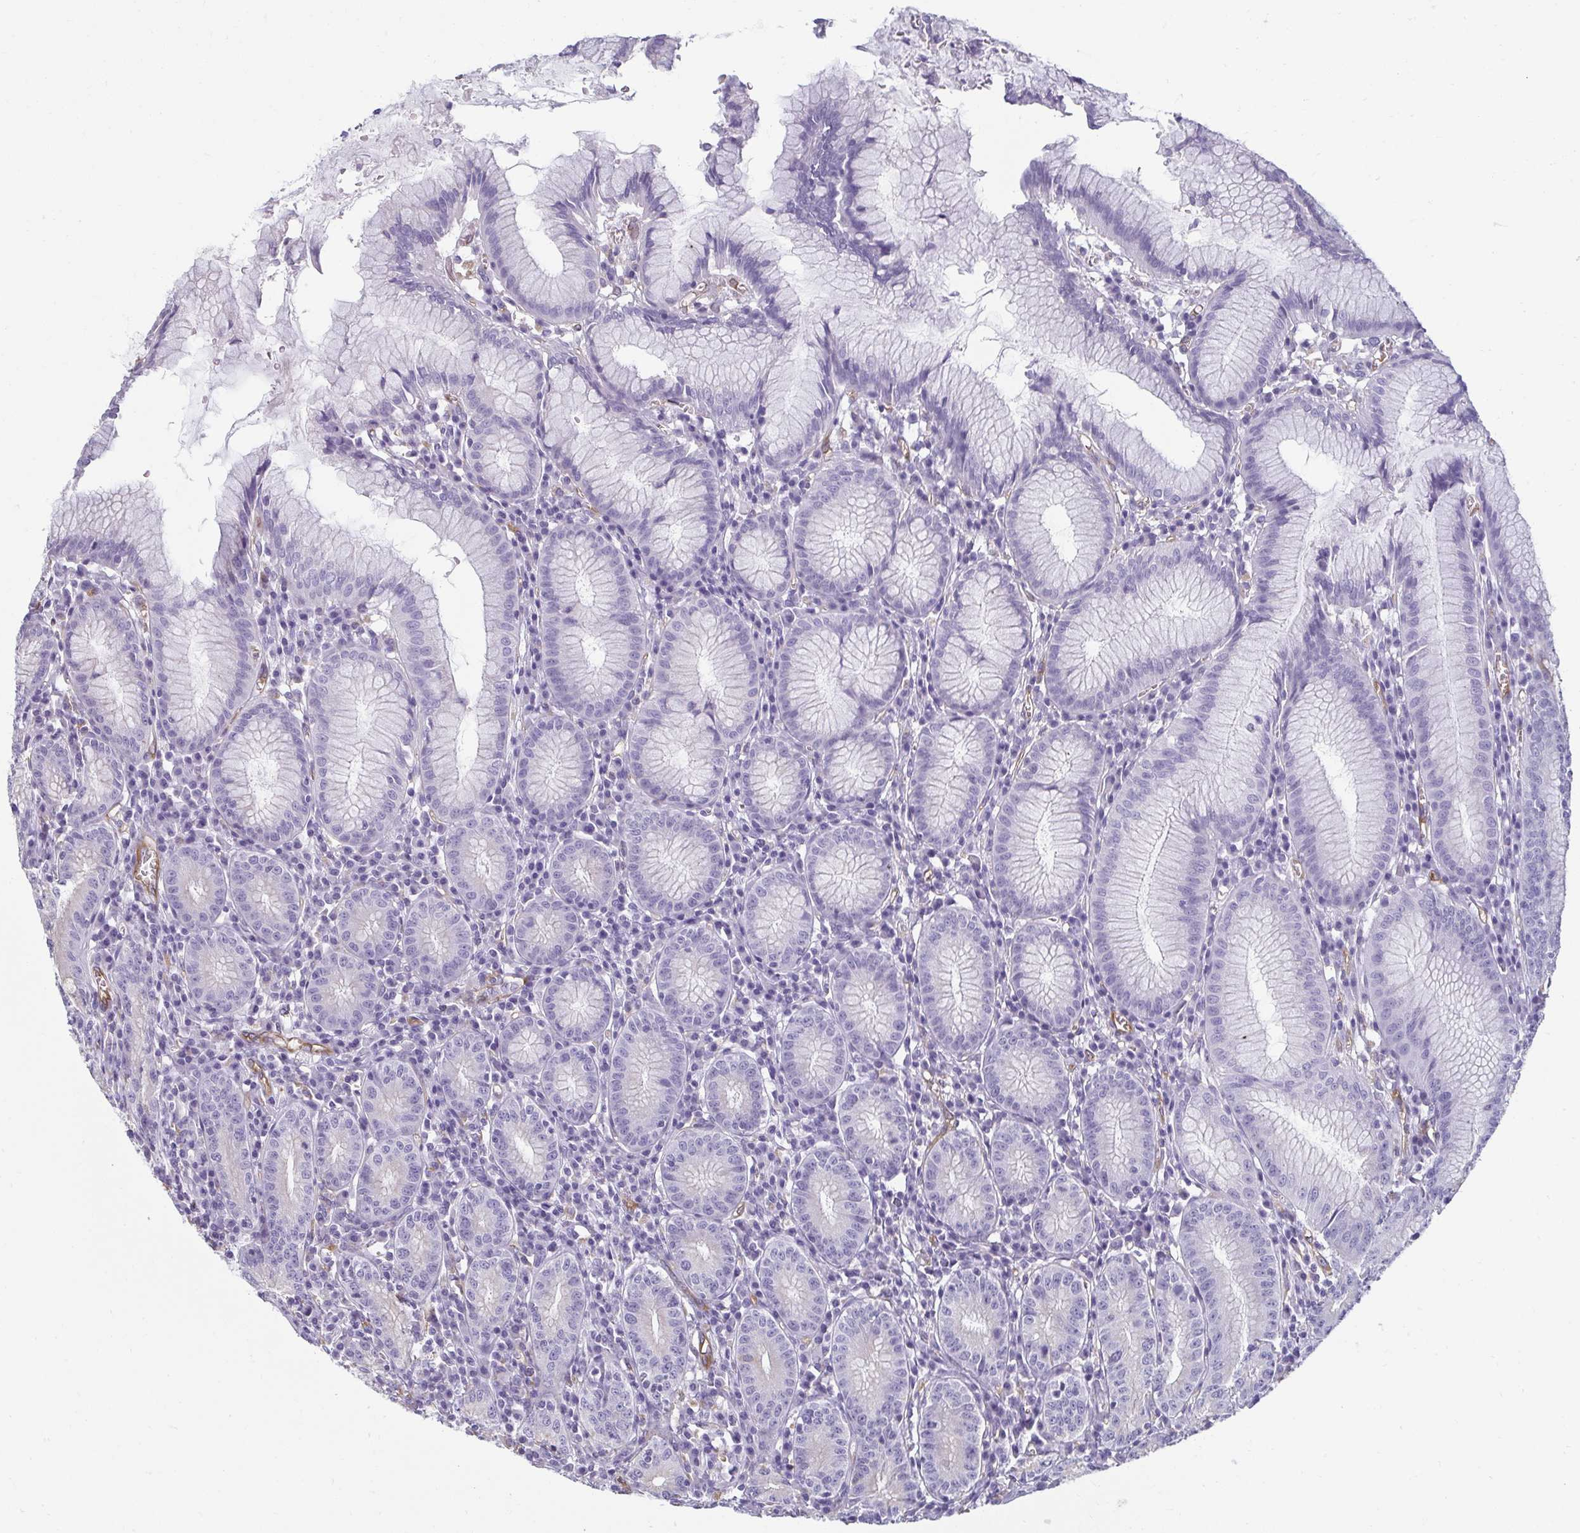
{"staining": {"intensity": "weak", "quantity": "<25%", "location": "cytoplasmic/membranous"}, "tissue": "stomach", "cell_type": "Glandular cells", "image_type": "normal", "snomed": [{"axis": "morphology", "description": "Normal tissue, NOS"}, {"axis": "topography", "description": "Stomach"}], "caption": "Immunohistochemical staining of unremarkable stomach demonstrates no significant positivity in glandular cells.", "gene": "PDE2A", "patient": {"sex": "male", "age": 55}}